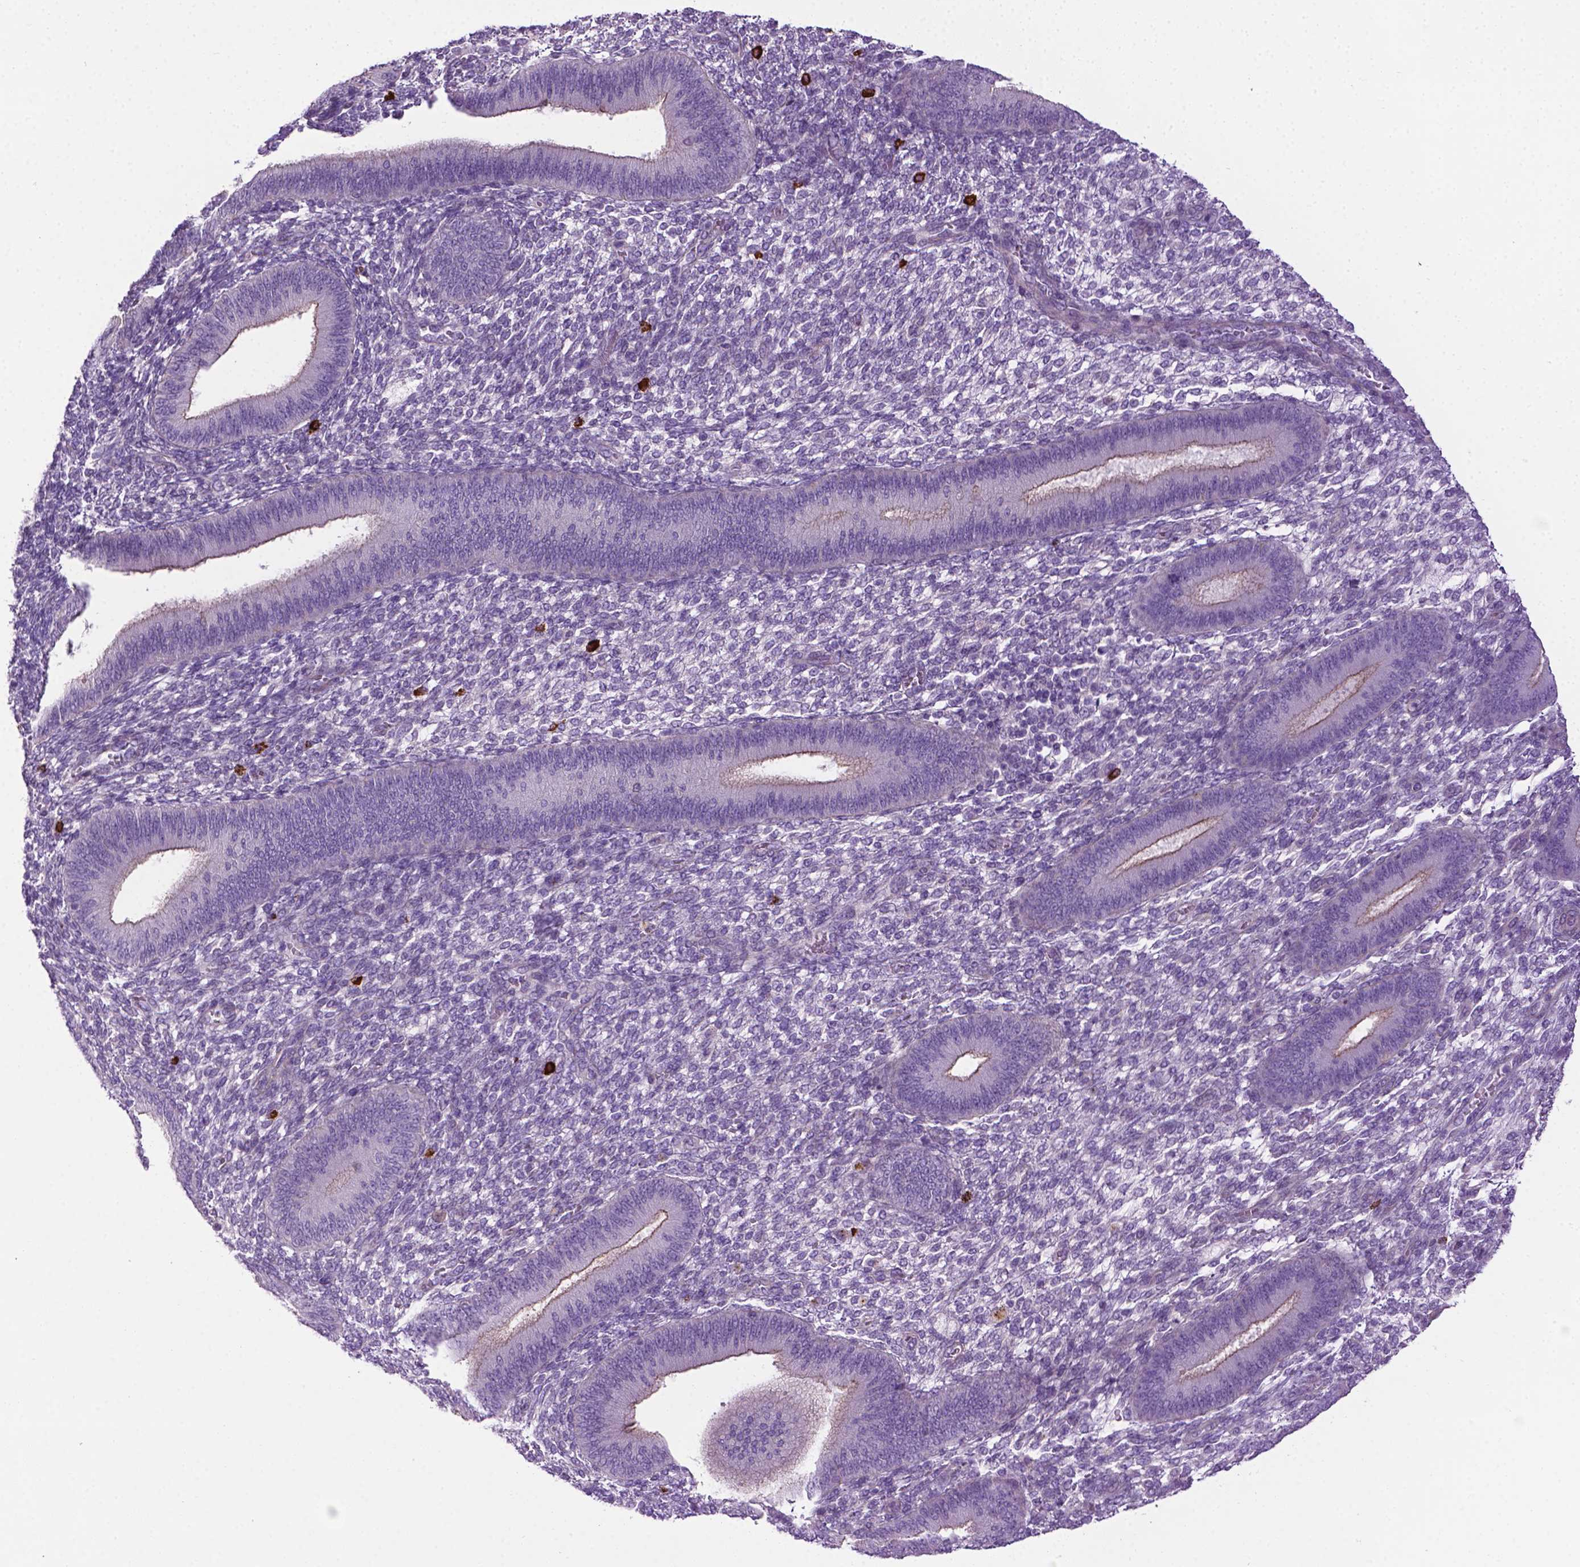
{"staining": {"intensity": "negative", "quantity": "none", "location": "none"}, "tissue": "endometrium", "cell_type": "Cells in endometrial stroma", "image_type": "normal", "snomed": [{"axis": "morphology", "description": "Normal tissue, NOS"}, {"axis": "topography", "description": "Endometrium"}], "caption": "This is a photomicrograph of immunohistochemistry staining of benign endometrium, which shows no positivity in cells in endometrial stroma. Nuclei are stained in blue.", "gene": "SPECC1L", "patient": {"sex": "female", "age": 39}}